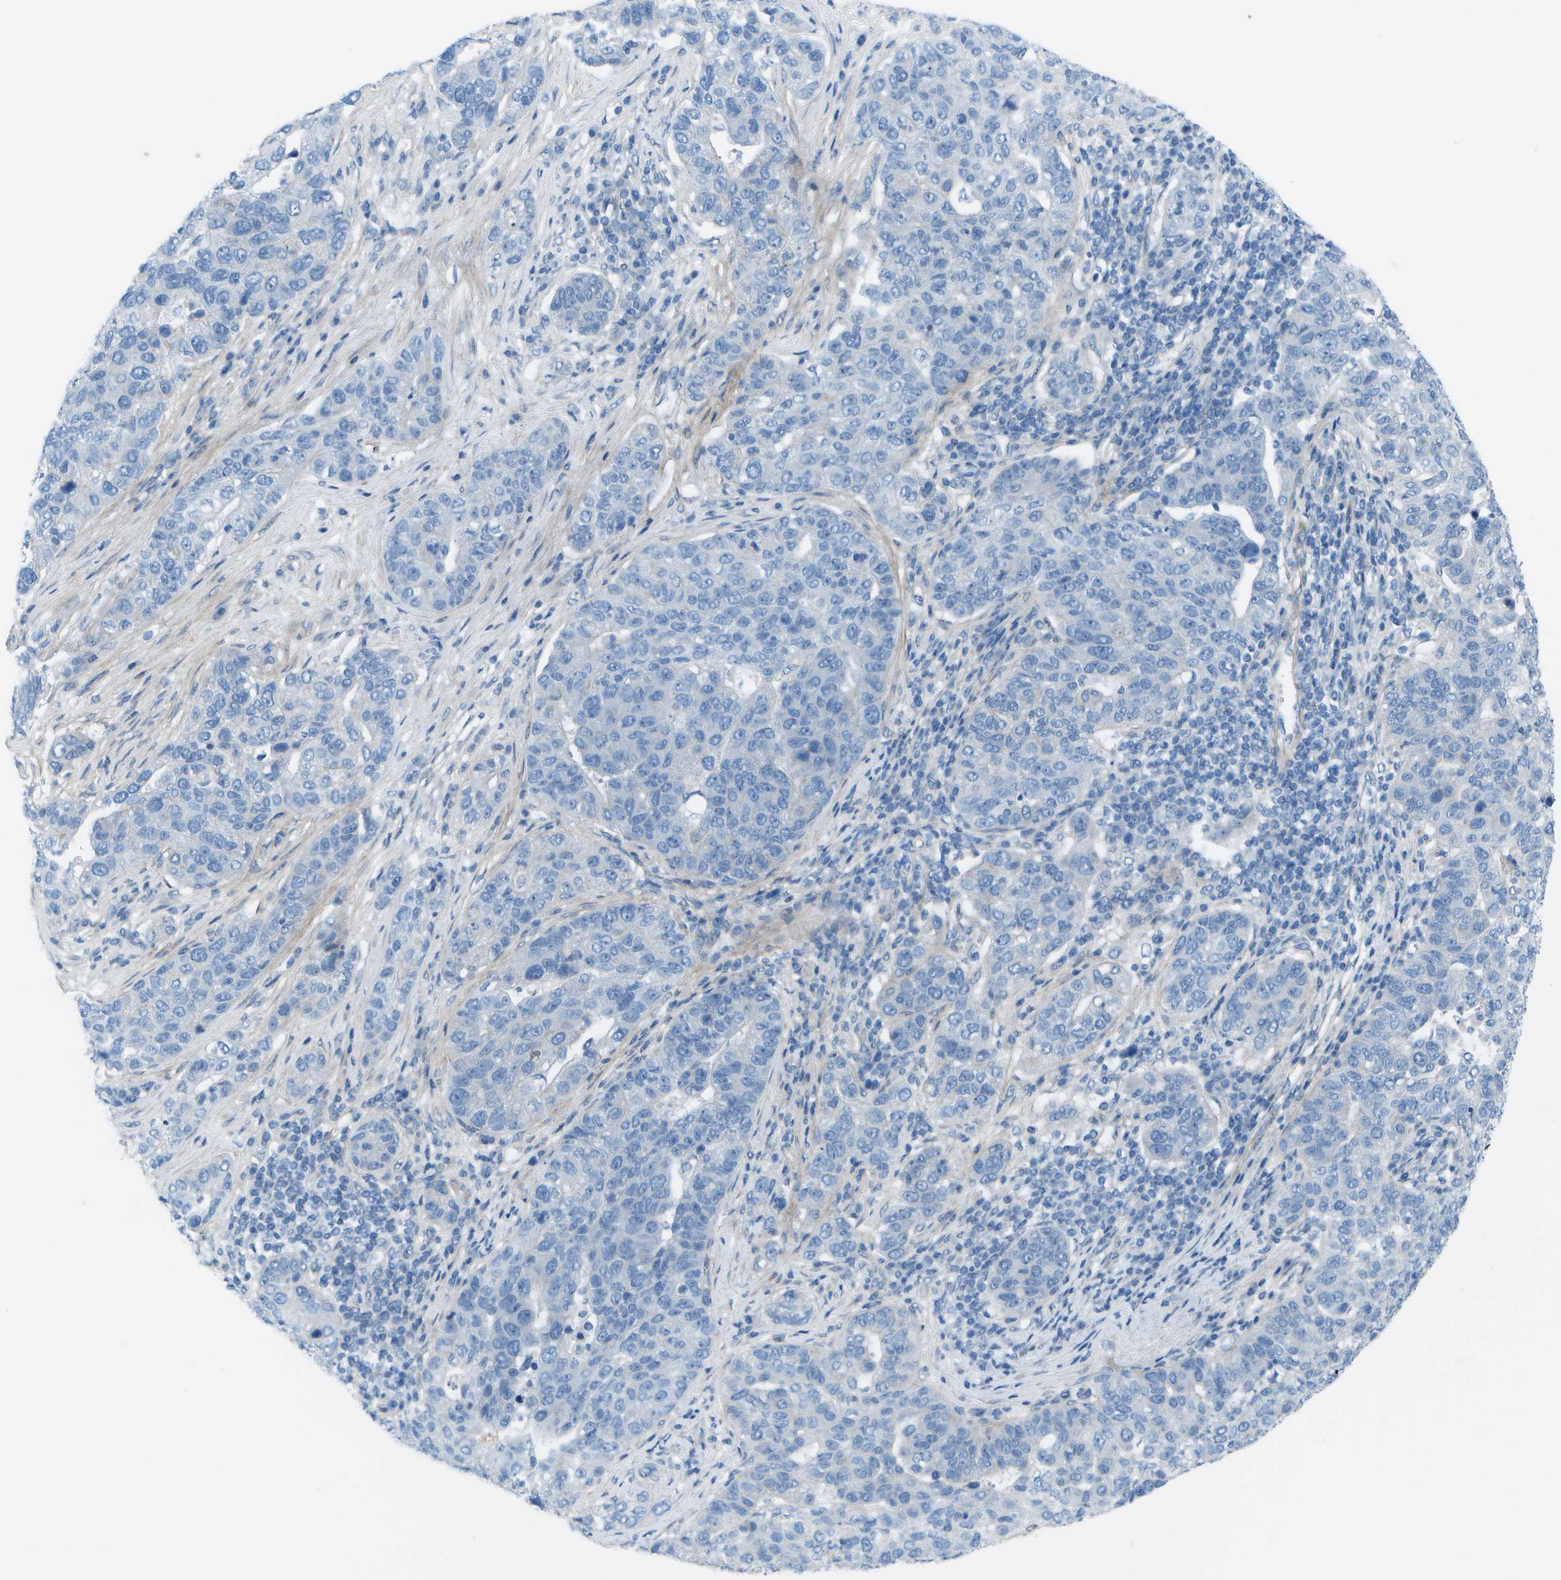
{"staining": {"intensity": "negative", "quantity": "none", "location": "none"}, "tissue": "pancreatic cancer", "cell_type": "Tumor cells", "image_type": "cancer", "snomed": [{"axis": "morphology", "description": "Adenocarcinoma, NOS"}, {"axis": "topography", "description": "Pancreas"}], "caption": "Immunohistochemistry photomicrograph of human adenocarcinoma (pancreatic) stained for a protein (brown), which demonstrates no expression in tumor cells. Nuclei are stained in blue.", "gene": "SORBS3", "patient": {"sex": "female", "age": 61}}